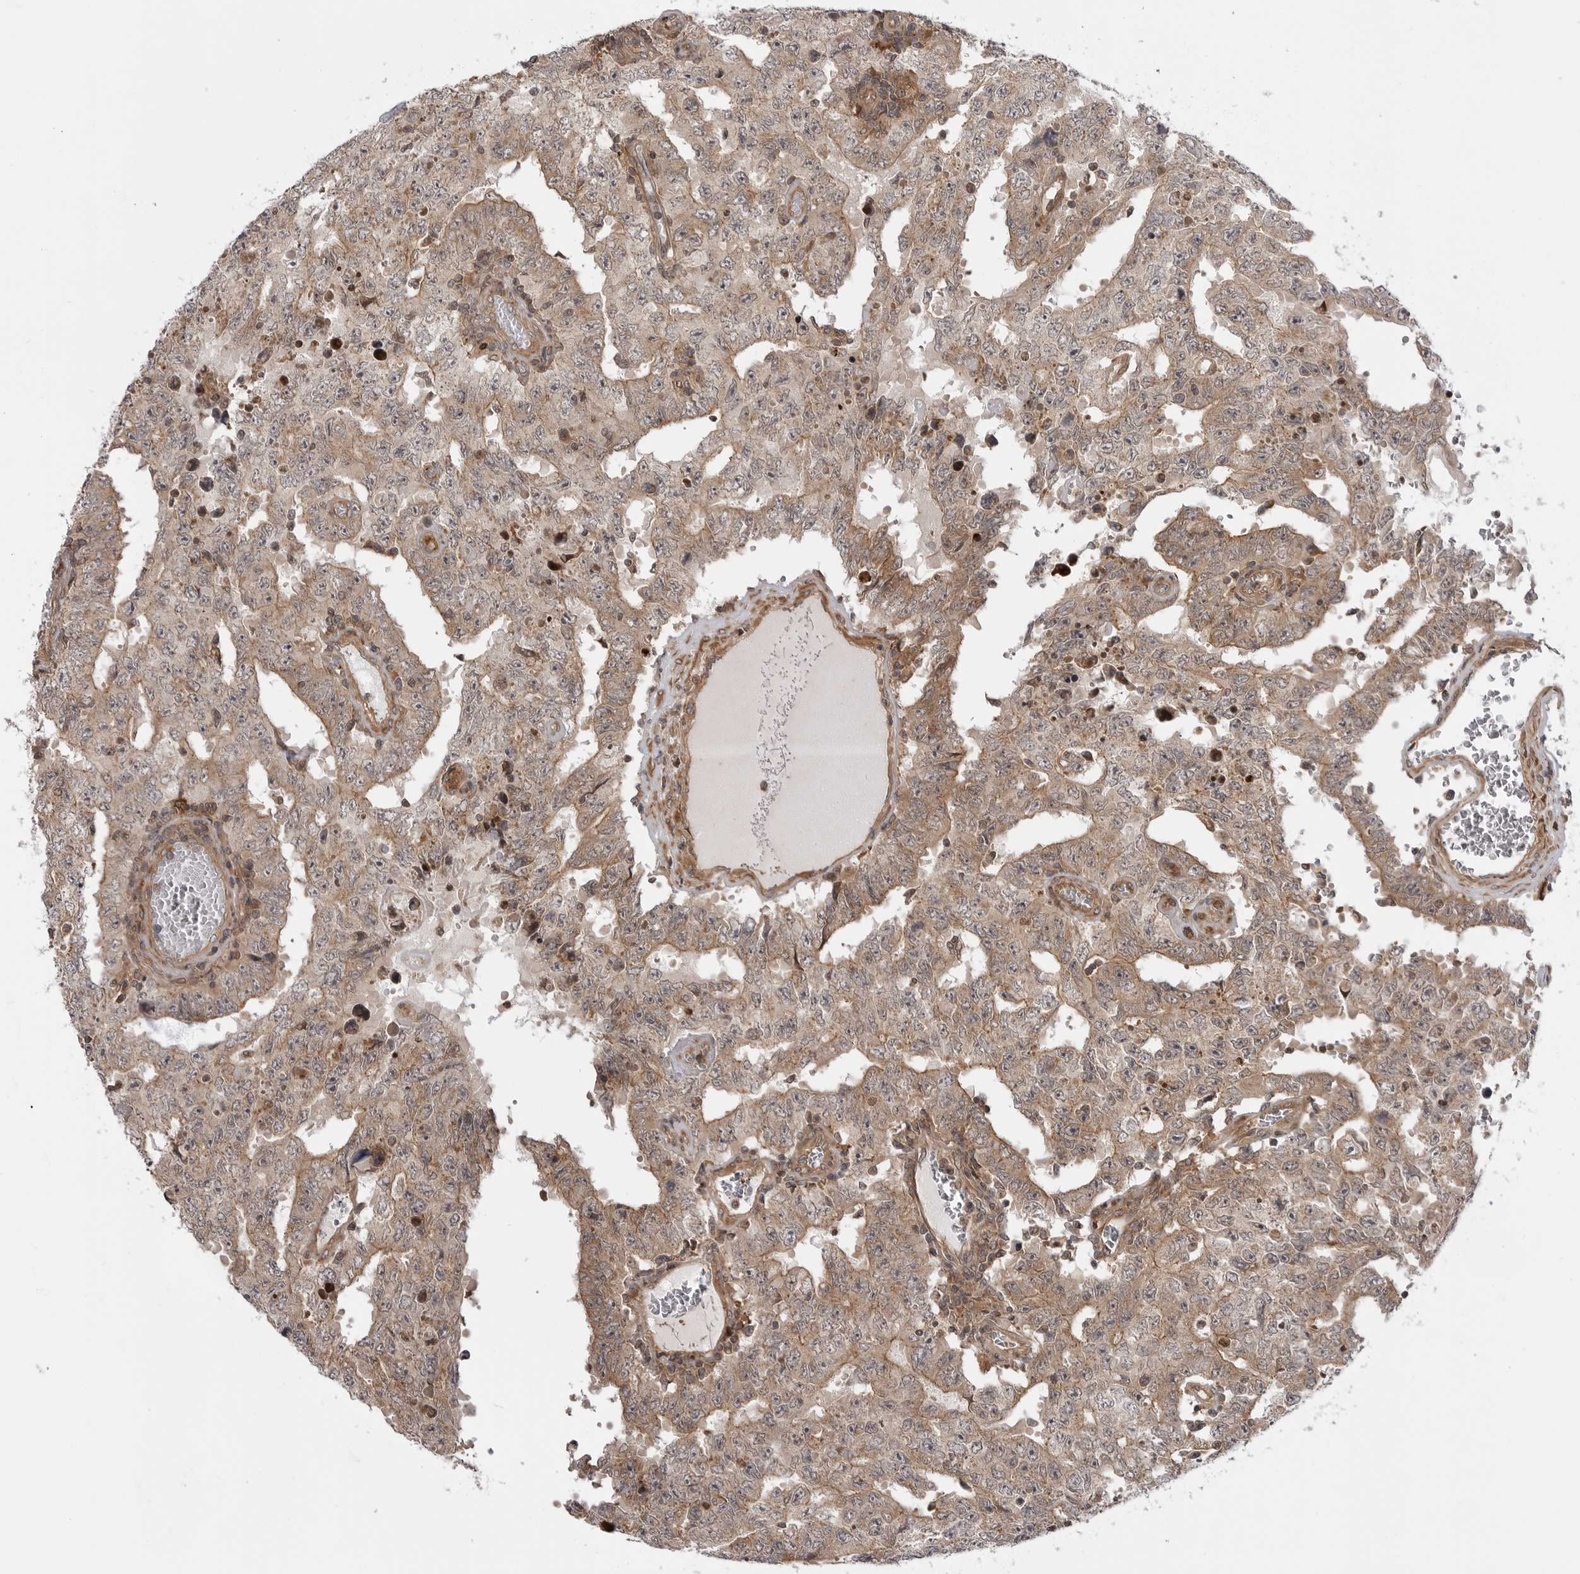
{"staining": {"intensity": "weak", "quantity": ">75%", "location": "cytoplasmic/membranous"}, "tissue": "testis cancer", "cell_type": "Tumor cells", "image_type": "cancer", "snomed": [{"axis": "morphology", "description": "Carcinoma, Embryonal, NOS"}, {"axis": "topography", "description": "Testis"}], "caption": "Protein analysis of testis cancer tissue displays weak cytoplasmic/membranous positivity in approximately >75% of tumor cells.", "gene": "LRRC45", "patient": {"sex": "male", "age": 26}}